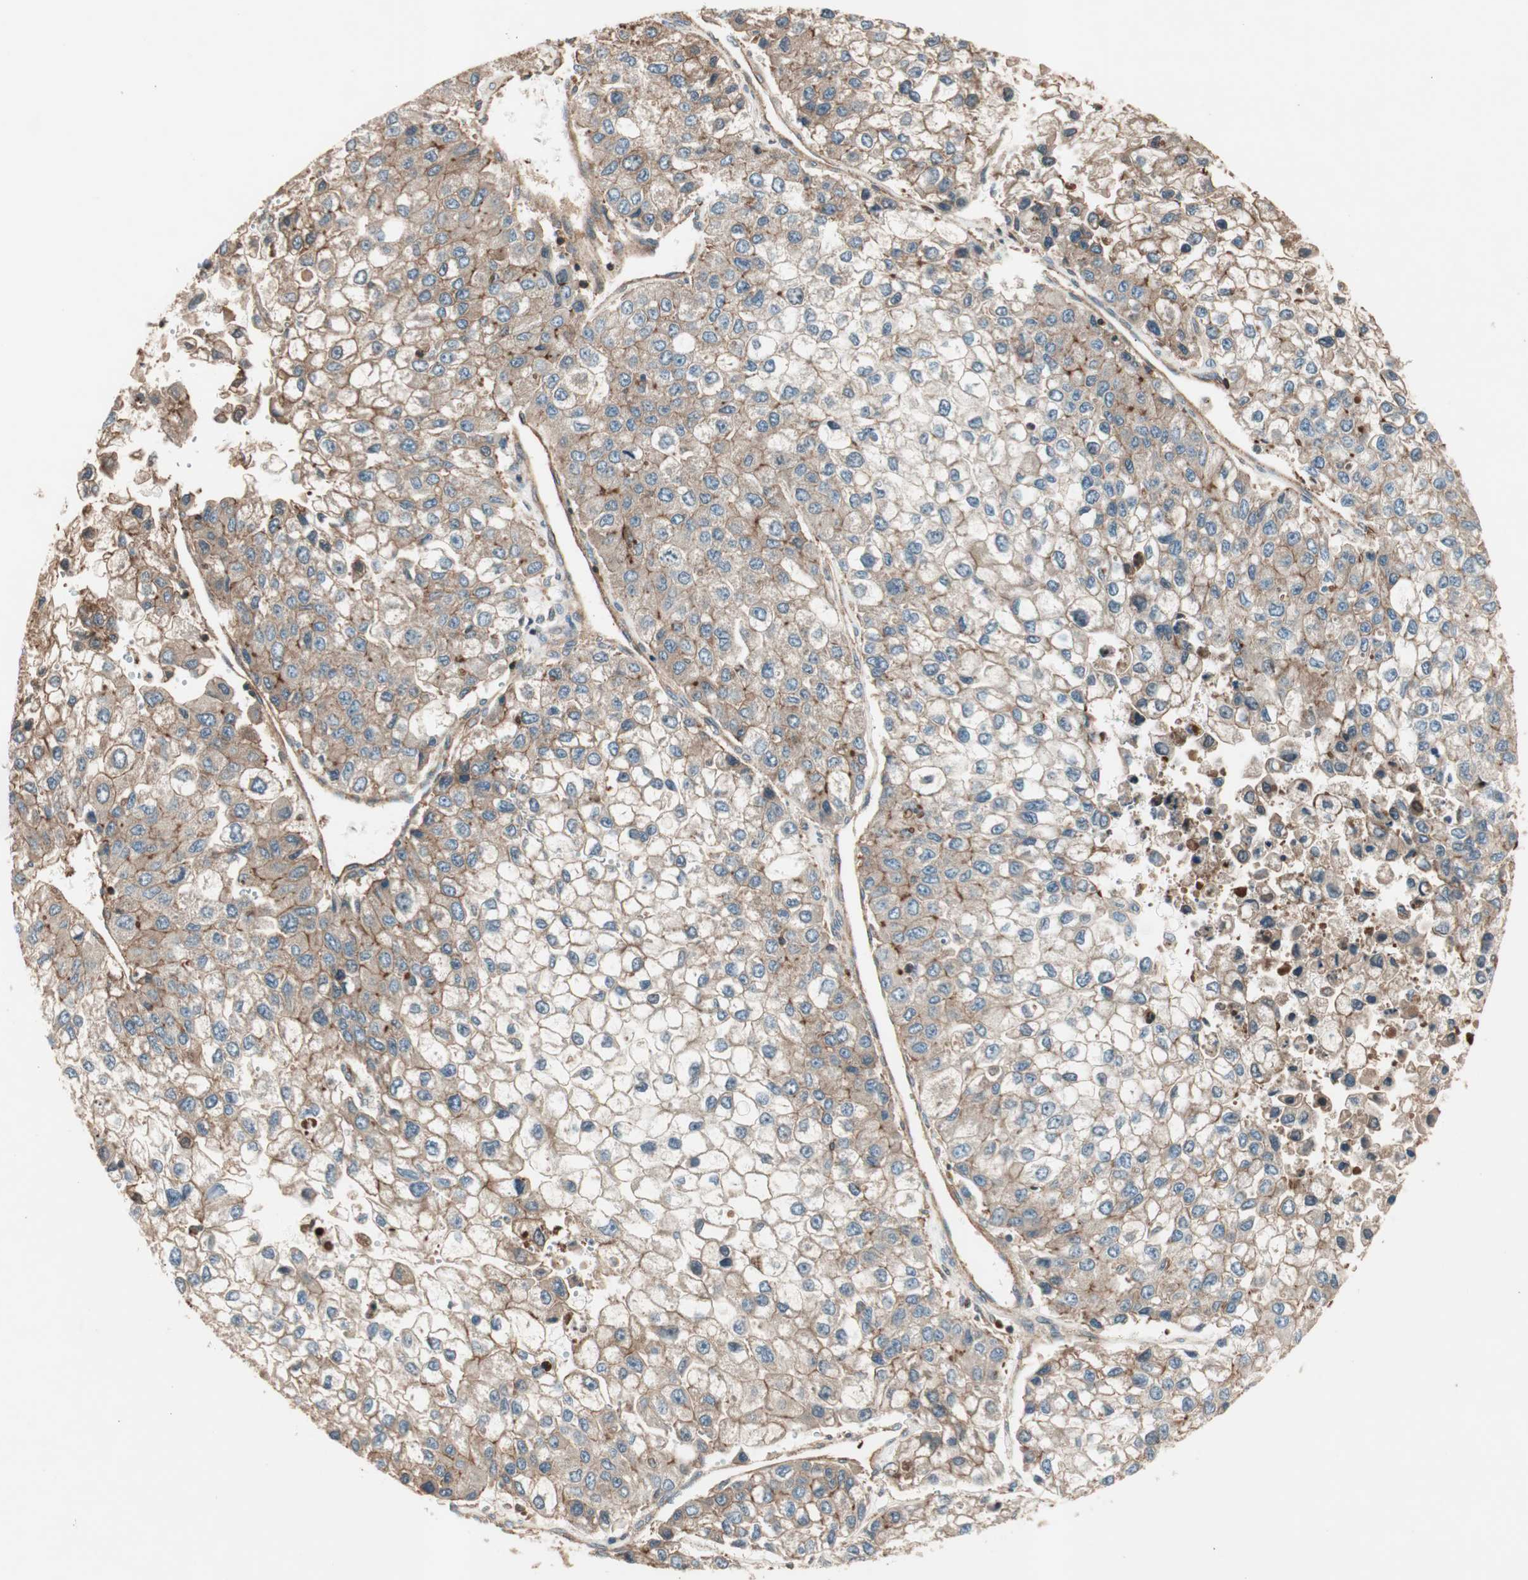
{"staining": {"intensity": "moderate", "quantity": ">75%", "location": "cytoplasmic/membranous"}, "tissue": "liver cancer", "cell_type": "Tumor cells", "image_type": "cancer", "snomed": [{"axis": "morphology", "description": "Carcinoma, Hepatocellular, NOS"}, {"axis": "topography", "description": "Liver"}], "caption": "Immunohistochemistry photomicrograph of human liver cancer (hepatocellular carcinoma) stained for a protein (brown), which exhibits medium levels of moderate cytoplasmic/membranous staining in about >75% of tumor cells.", "gene": "TCP11L1", "patient": {"sex": "female", "age": 66}}